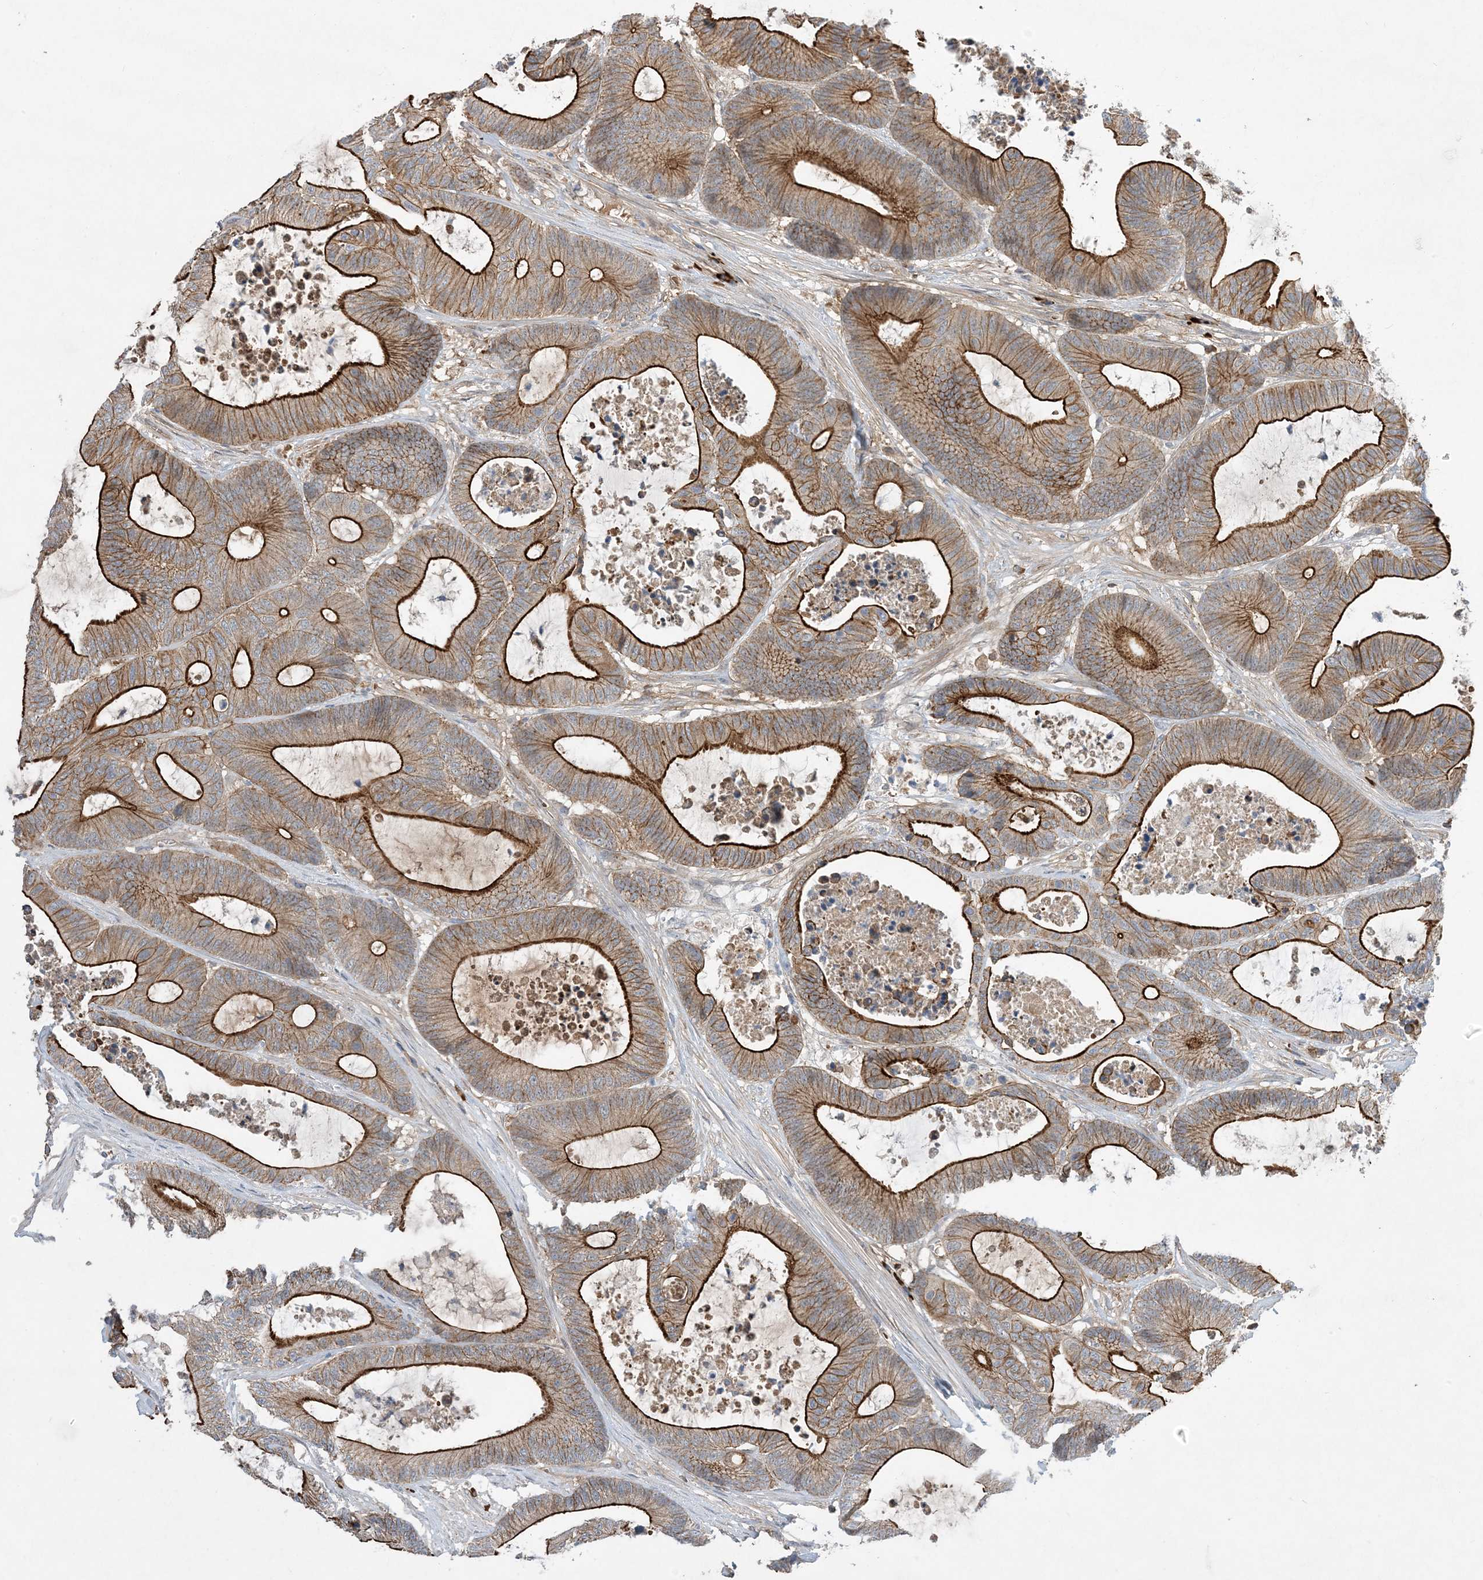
{"staining": {"intensity": "strong", "quantity": ">75%", "location": "cytoplasmic/membranous"}, "tissue": "colorectal cancer", "cell_type": "Tumor cells", "image_type": "cancer", "snomed": [{"axis": "morphology", "description": "Adenocarcinoma, NOS"}, {"axis": "topography", "description": "Colon"}], "caption": "The histopathology image displays staining of adenocarcinoma (colorectal), revealing strong cytoplasmic/membranous protein positivity (brown color) within tumor cells. The protein is stained brown, and the nuclei are stained in blue (DAB IHC with brightfield microscopy, high magnification).", "gene": "AOC1", "patient": {"sex": "female", "age": 84}}